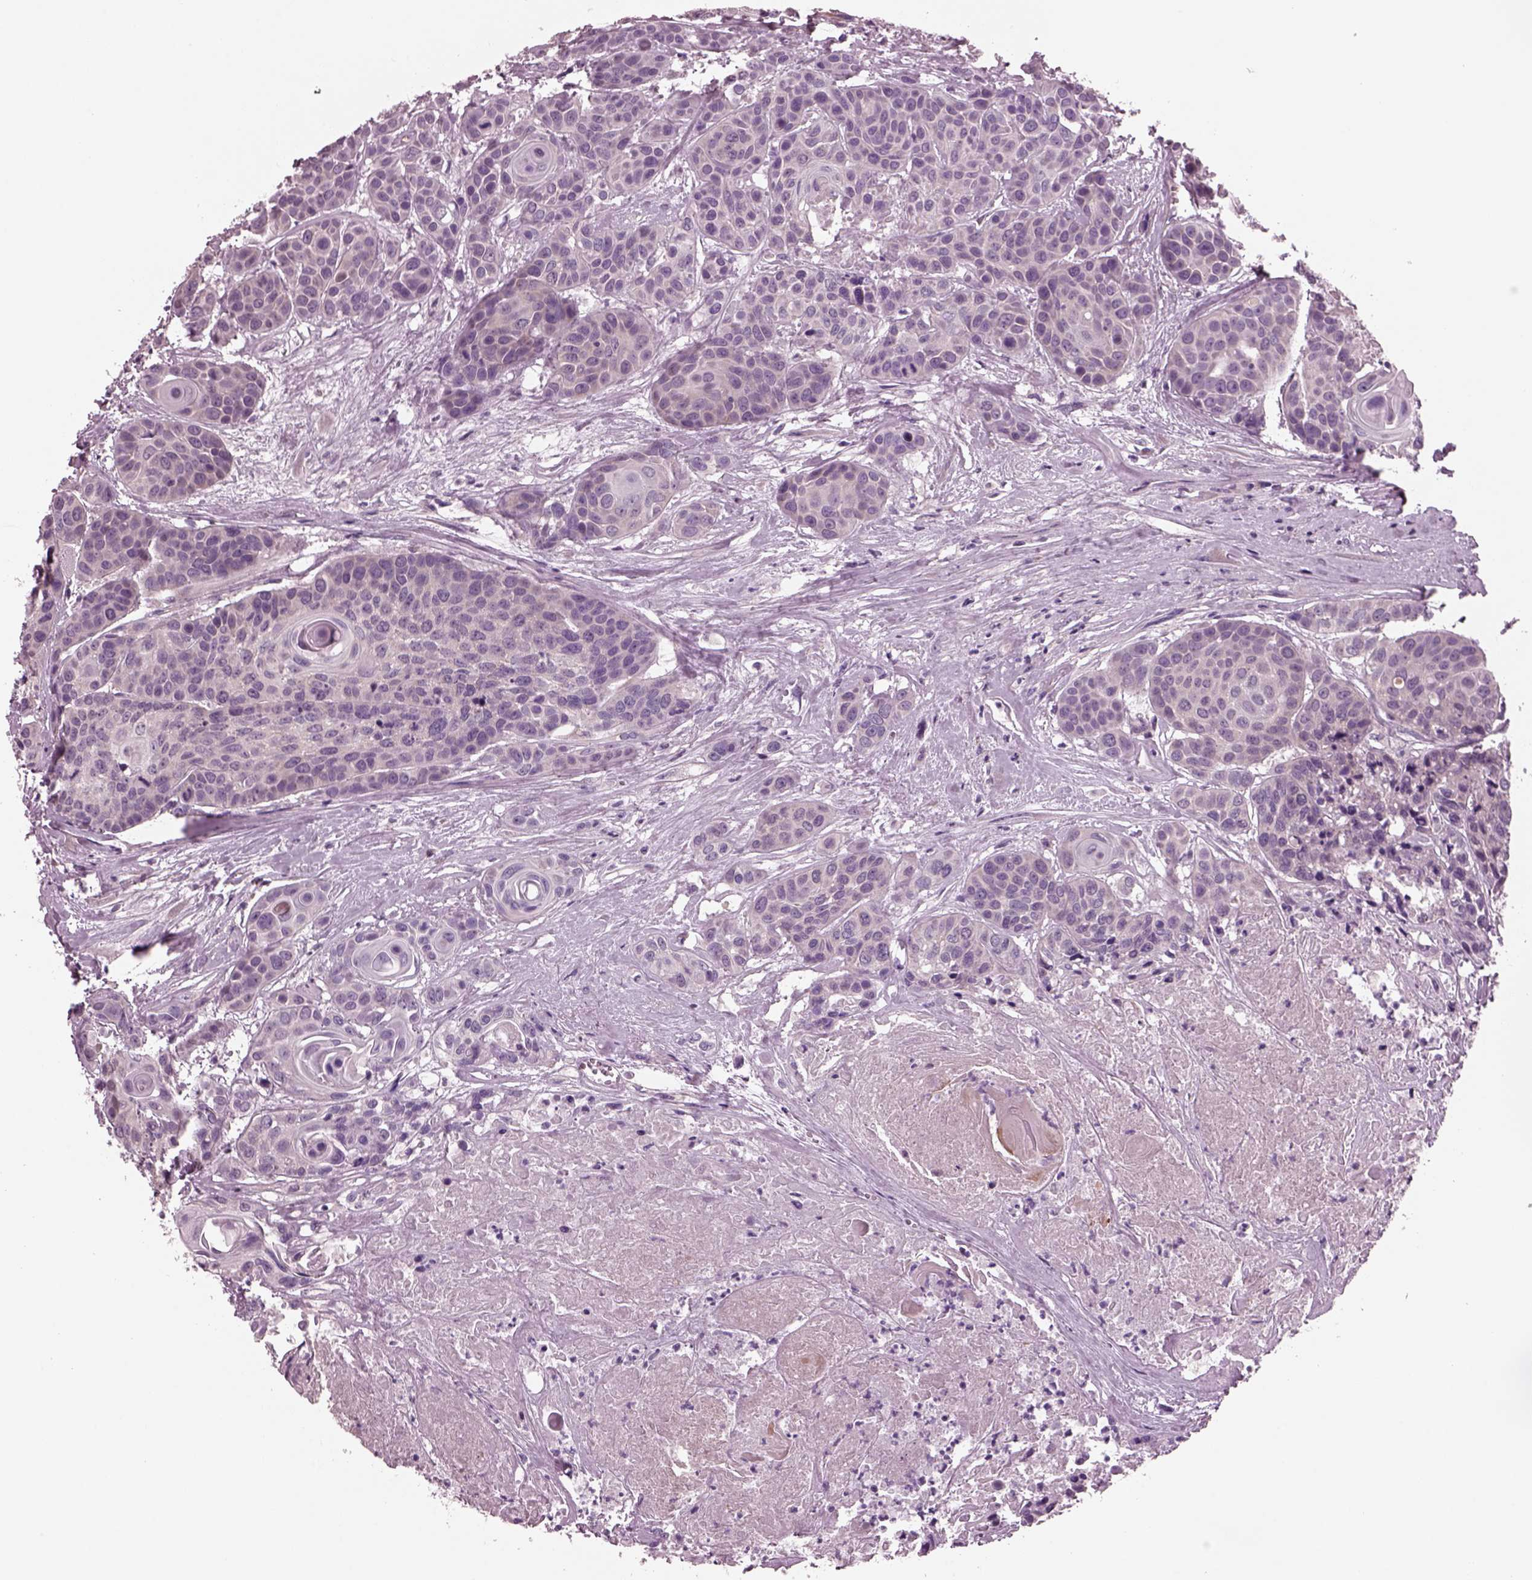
{"staining": {"intensity": "weak", "quantity": "25%-75%", "location": "cytoplasmic/membranous"}, "tissue": "head and neck cancer", "cell_type": "Tumor cells", "image_type": "cancer", "snomed": [{"axis": "morphology", "description": "Squamous cell carcinoma, NOS"}, {"axis": "topography", "description": "Oral tissue"}, {"axis": "topography", "description": "Head-Neck"}], "caption": "Immunohistochemistry (DAB (3,3'-diaminobenzidine)) staining of squamous cell carcinoma (head and neck) exhibits weak cytoplasmic/membranous protein positivity in approximately 25%-75% of tumor cells.", "gene": "AP4M1", "patient": {"sex": "male", "age": 56}}